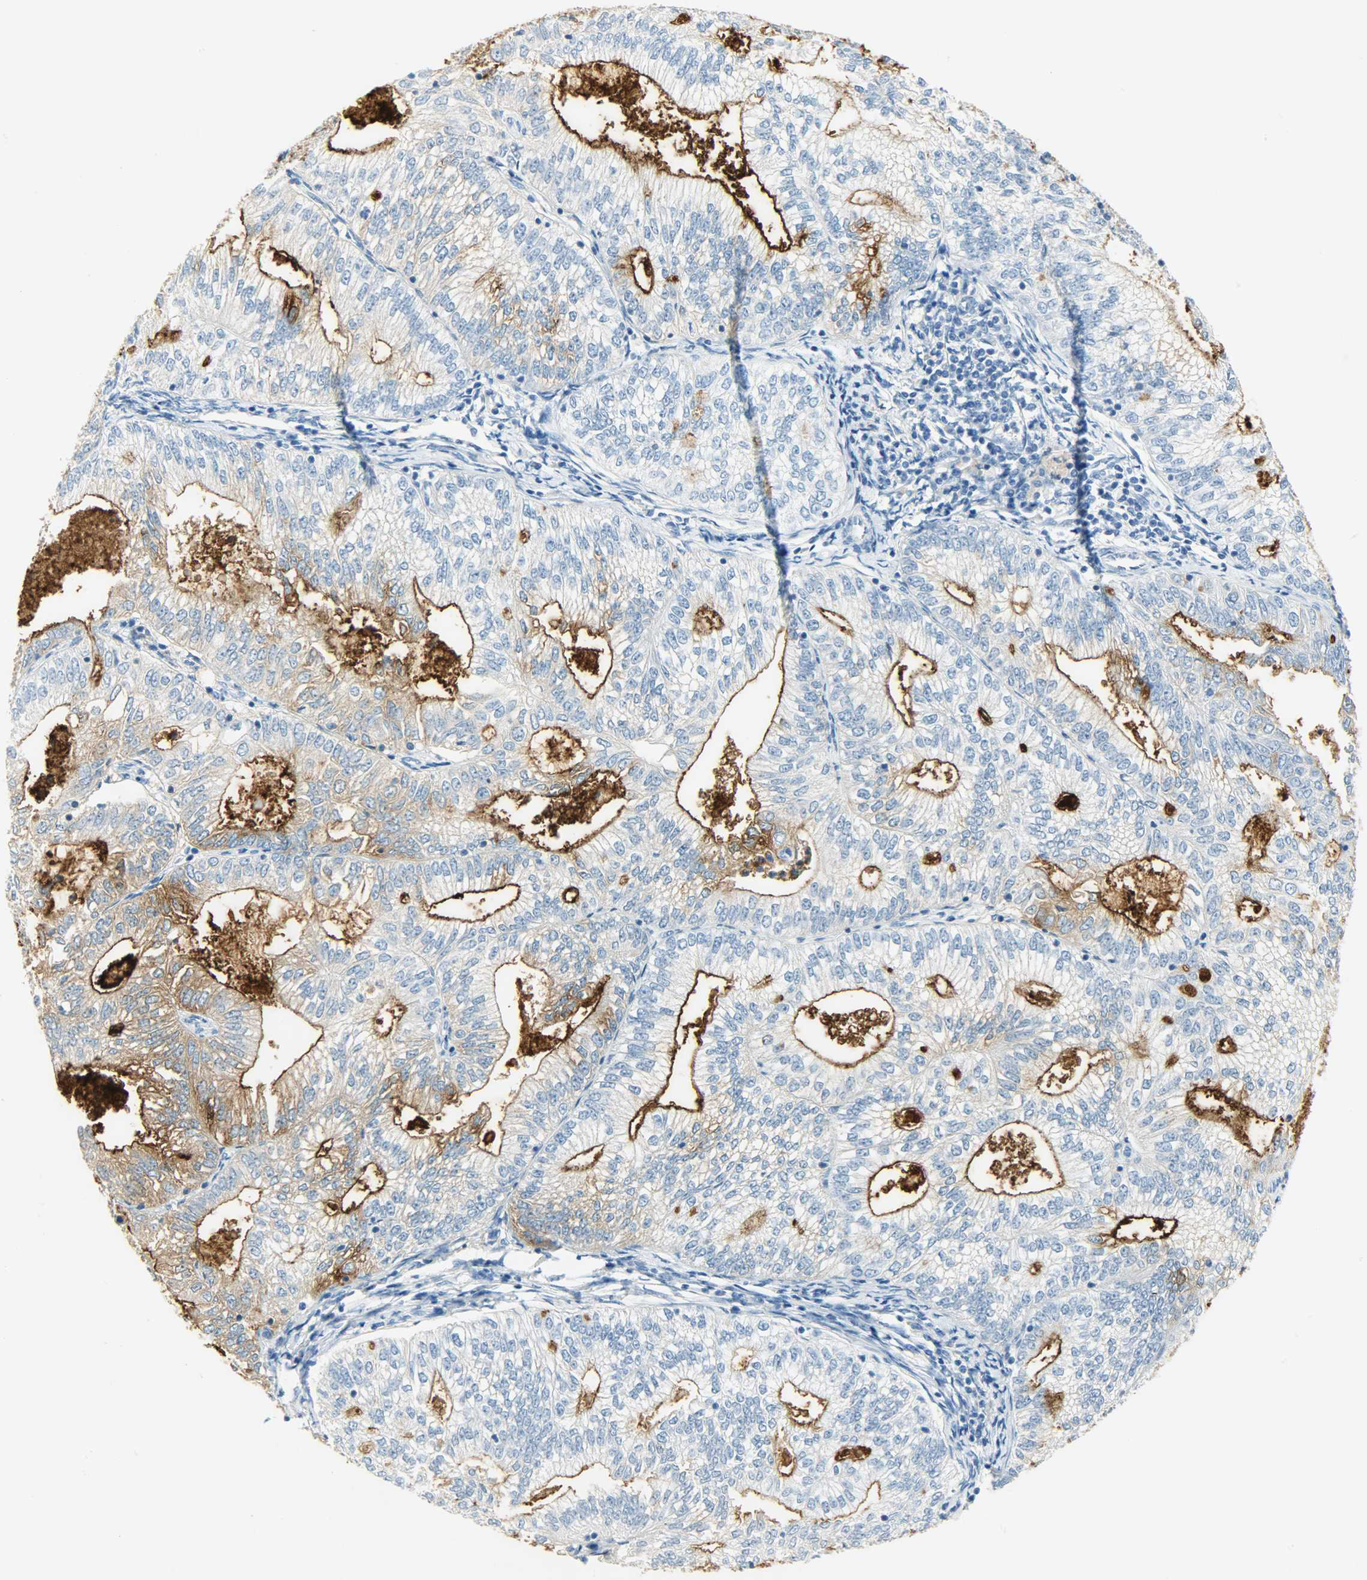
{"staining": {"intensity": "strong", "quantity": ">75%", "location": "cytoplasmic/membranous"}, "tissue": "endometrial cancer", "cell_type": "Tumor cells", "image_type": "cancer", "snomed": [{"axis": "morphology", "description": "Adenocarcinoma, NOS"}, {"axis": "topography", "description": "Endometrium"}], "caption": "DAB immunohistochemical staining of endometrial cancer (adenocarcinoma) exhibits strong cytoplasmic/membranous protein positivity in about >75% of tumor cells.", "gene": "PROM1", "patient": {"sex": "female", "age": 69}}